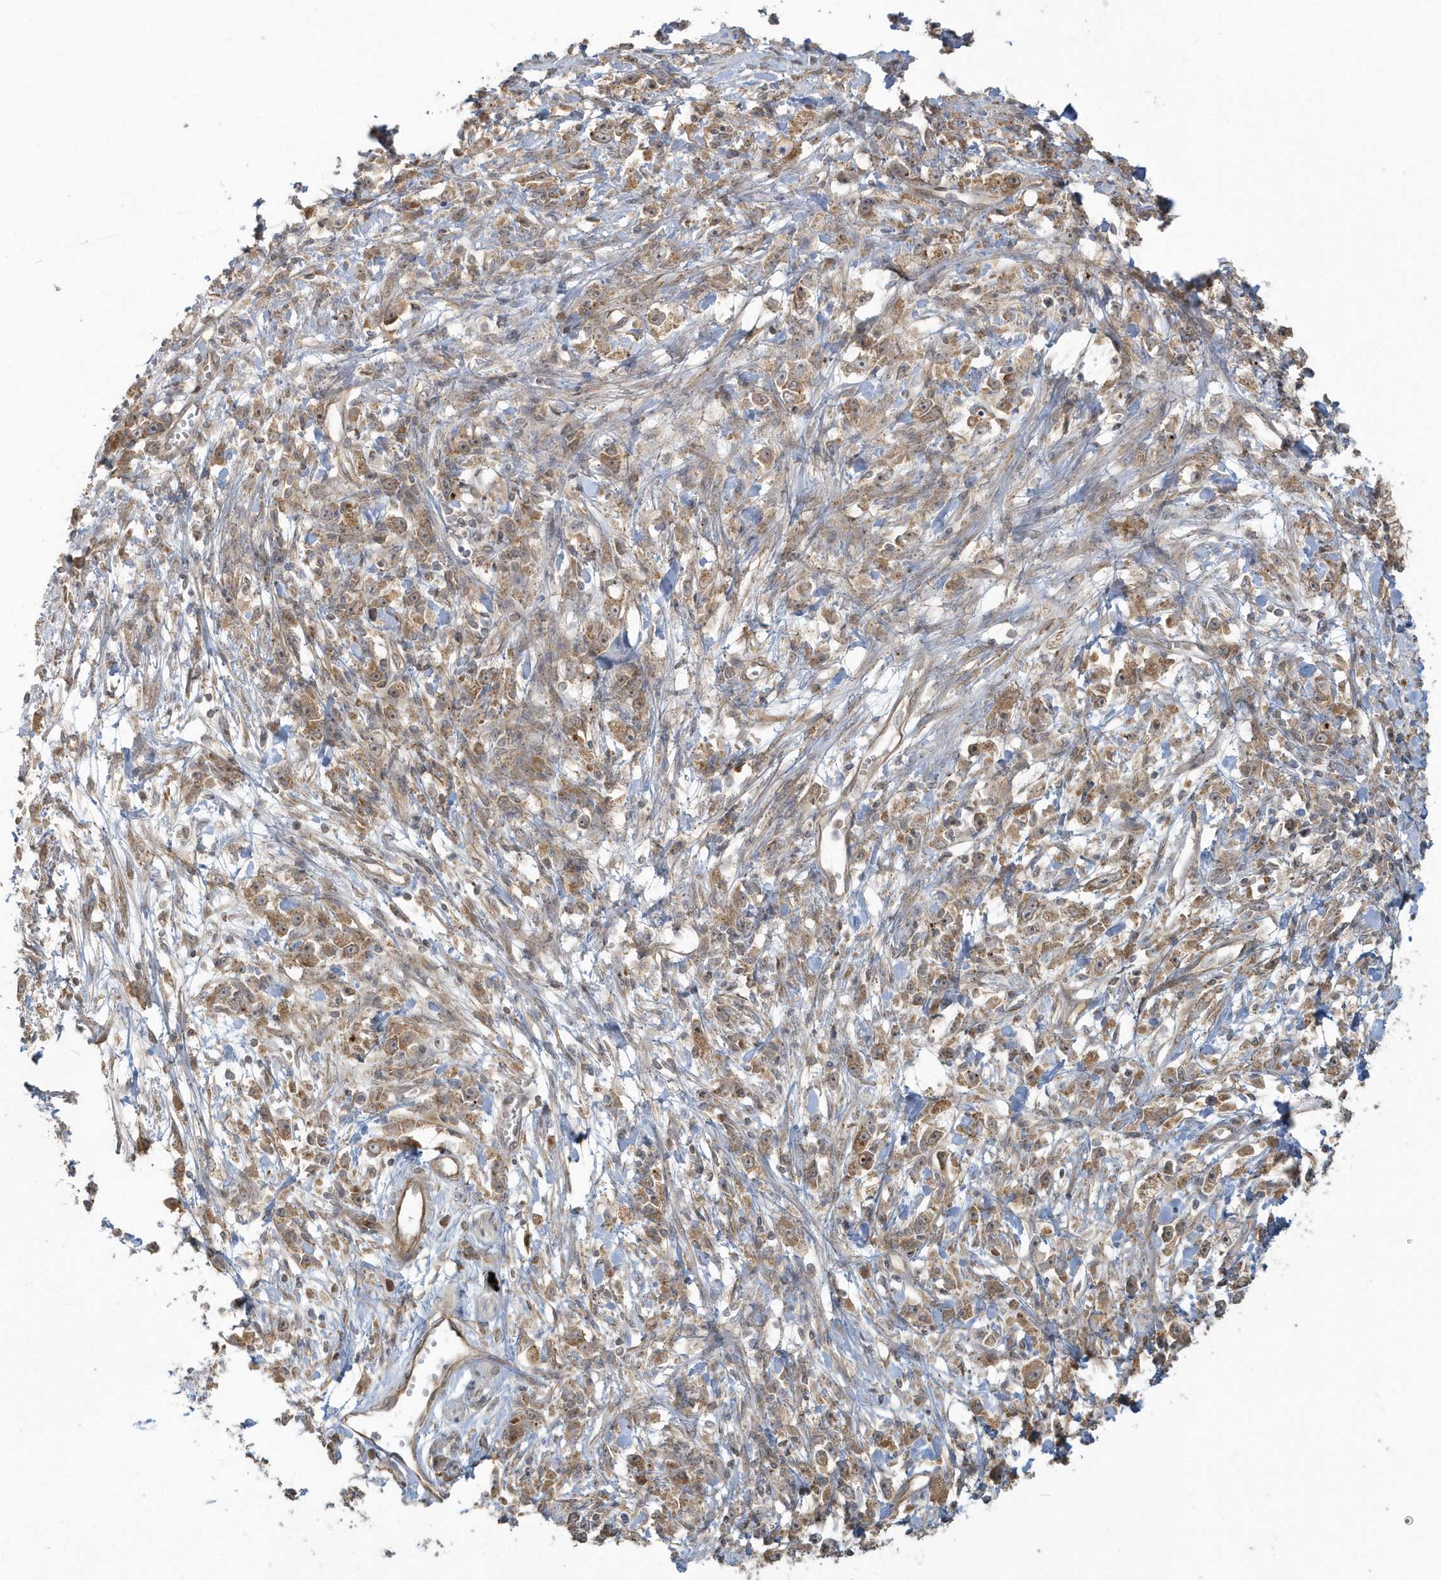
{"staining": {"intensity": "moderate", "quantity": ">75%", "location": "cytoplasmic/membranous"}, "tissue": "stomach cancer", "cell_type": "Tumor cells", "image_type": "cancer", "snomed": [{"axis": "morphology", "description": "Adenocarcinoma, NOS"}, {"axis": "topography", "description": "Stomach"}], "caption": "This photomicrograph displays stomach cancer (adenocarcinoma) stained with immunohistochemistry (IHC) to label a protein in brown. The cytoplasmic/membranous of tumor cells show moderate positivity for the protein. Nuclei are counter-stained blue.", "gene": "STIM2", "patient": {"sex": "female", "age": 59}}